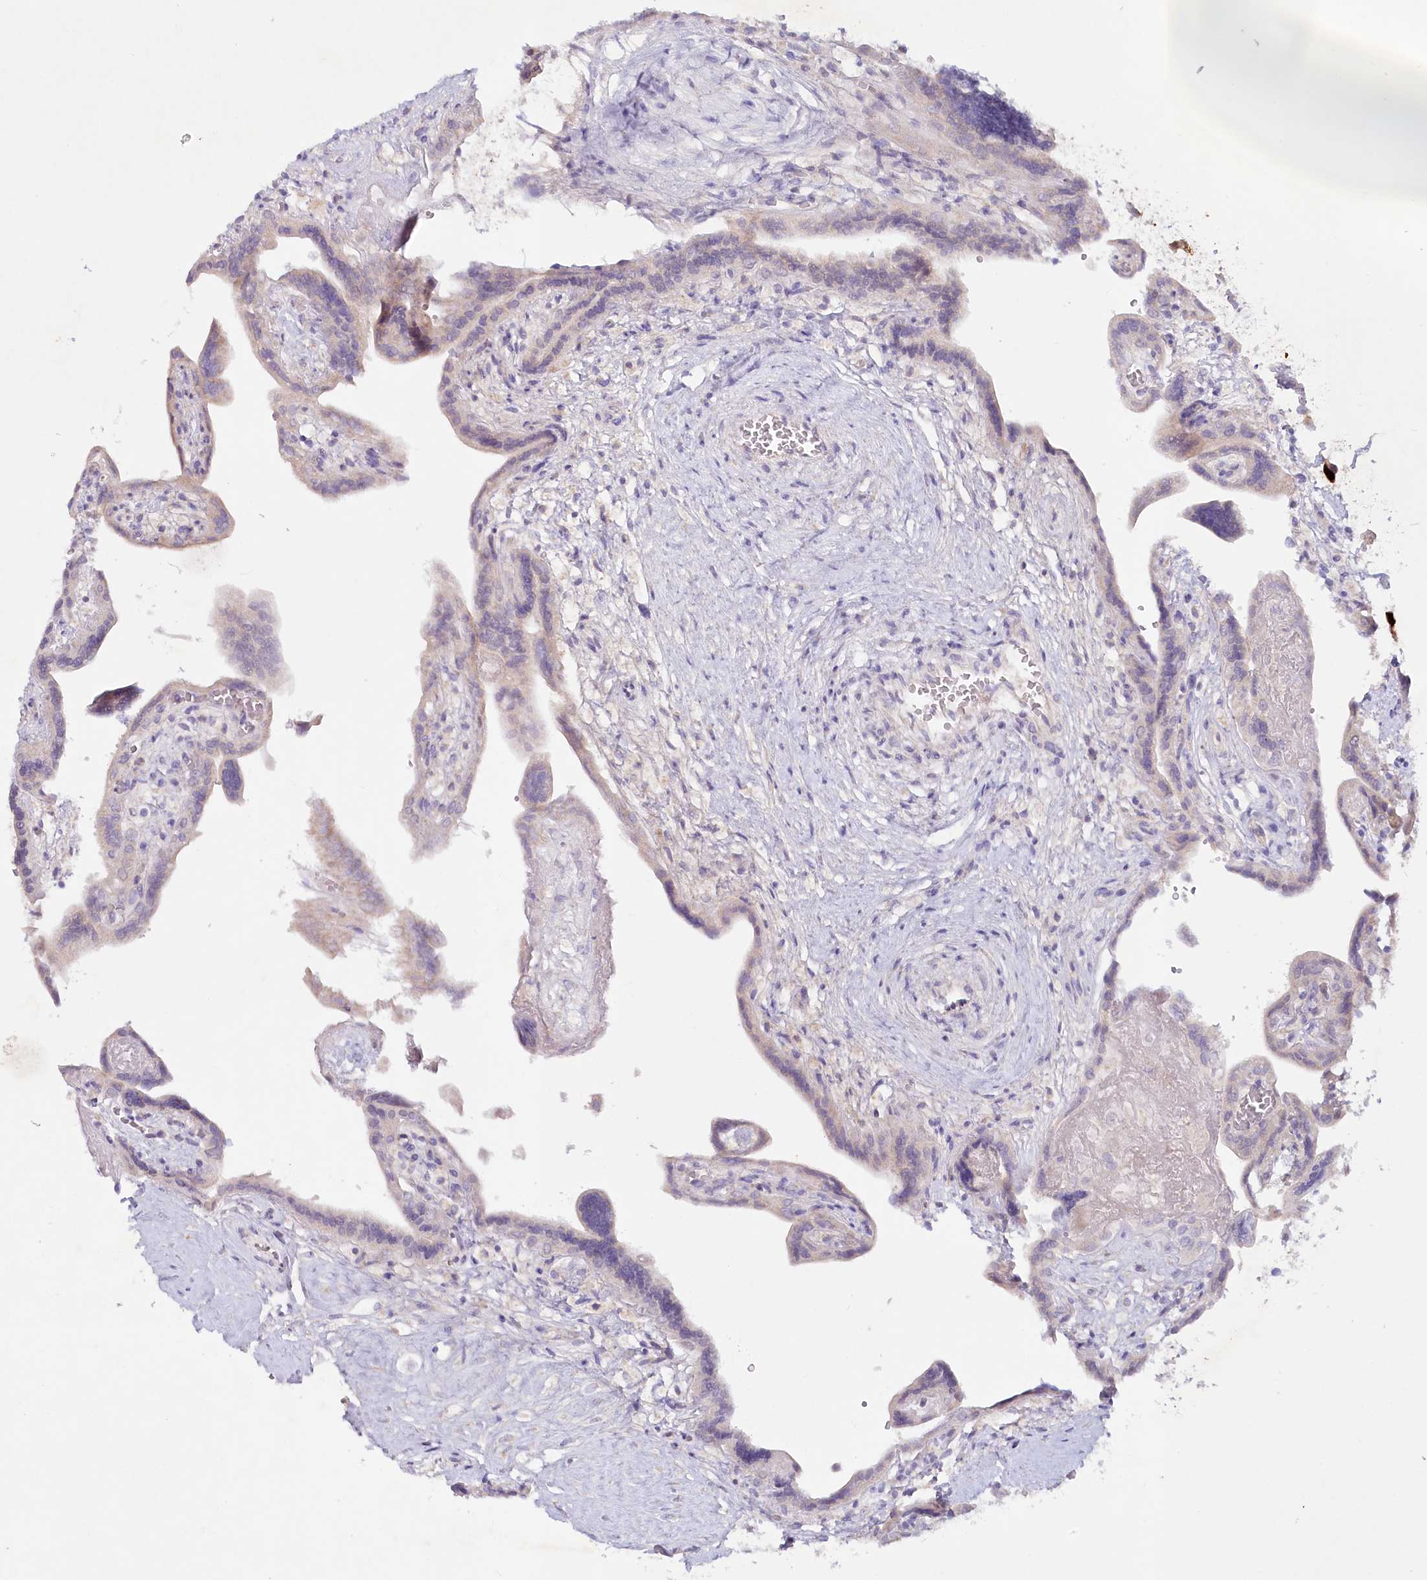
{"staining": {"intensity": "negative", "quantity": "none", "location": "none"}, "tissue": "placenta", "cell_type": "Decidual cells", "image_type": "normal", "snomed": [{"axis": "morphology", "description": "Normal tissue, NOS"}, {"axis": "topography", "description": "Placenta"}], "caption": "DAB (3,3'-diaminobenzidine) immunohistochemical staining of normal human placenta displays no significant expression in decidual cells.", "gene": "PSAPL1", "patient": {"sex": "female", "age": 37}}